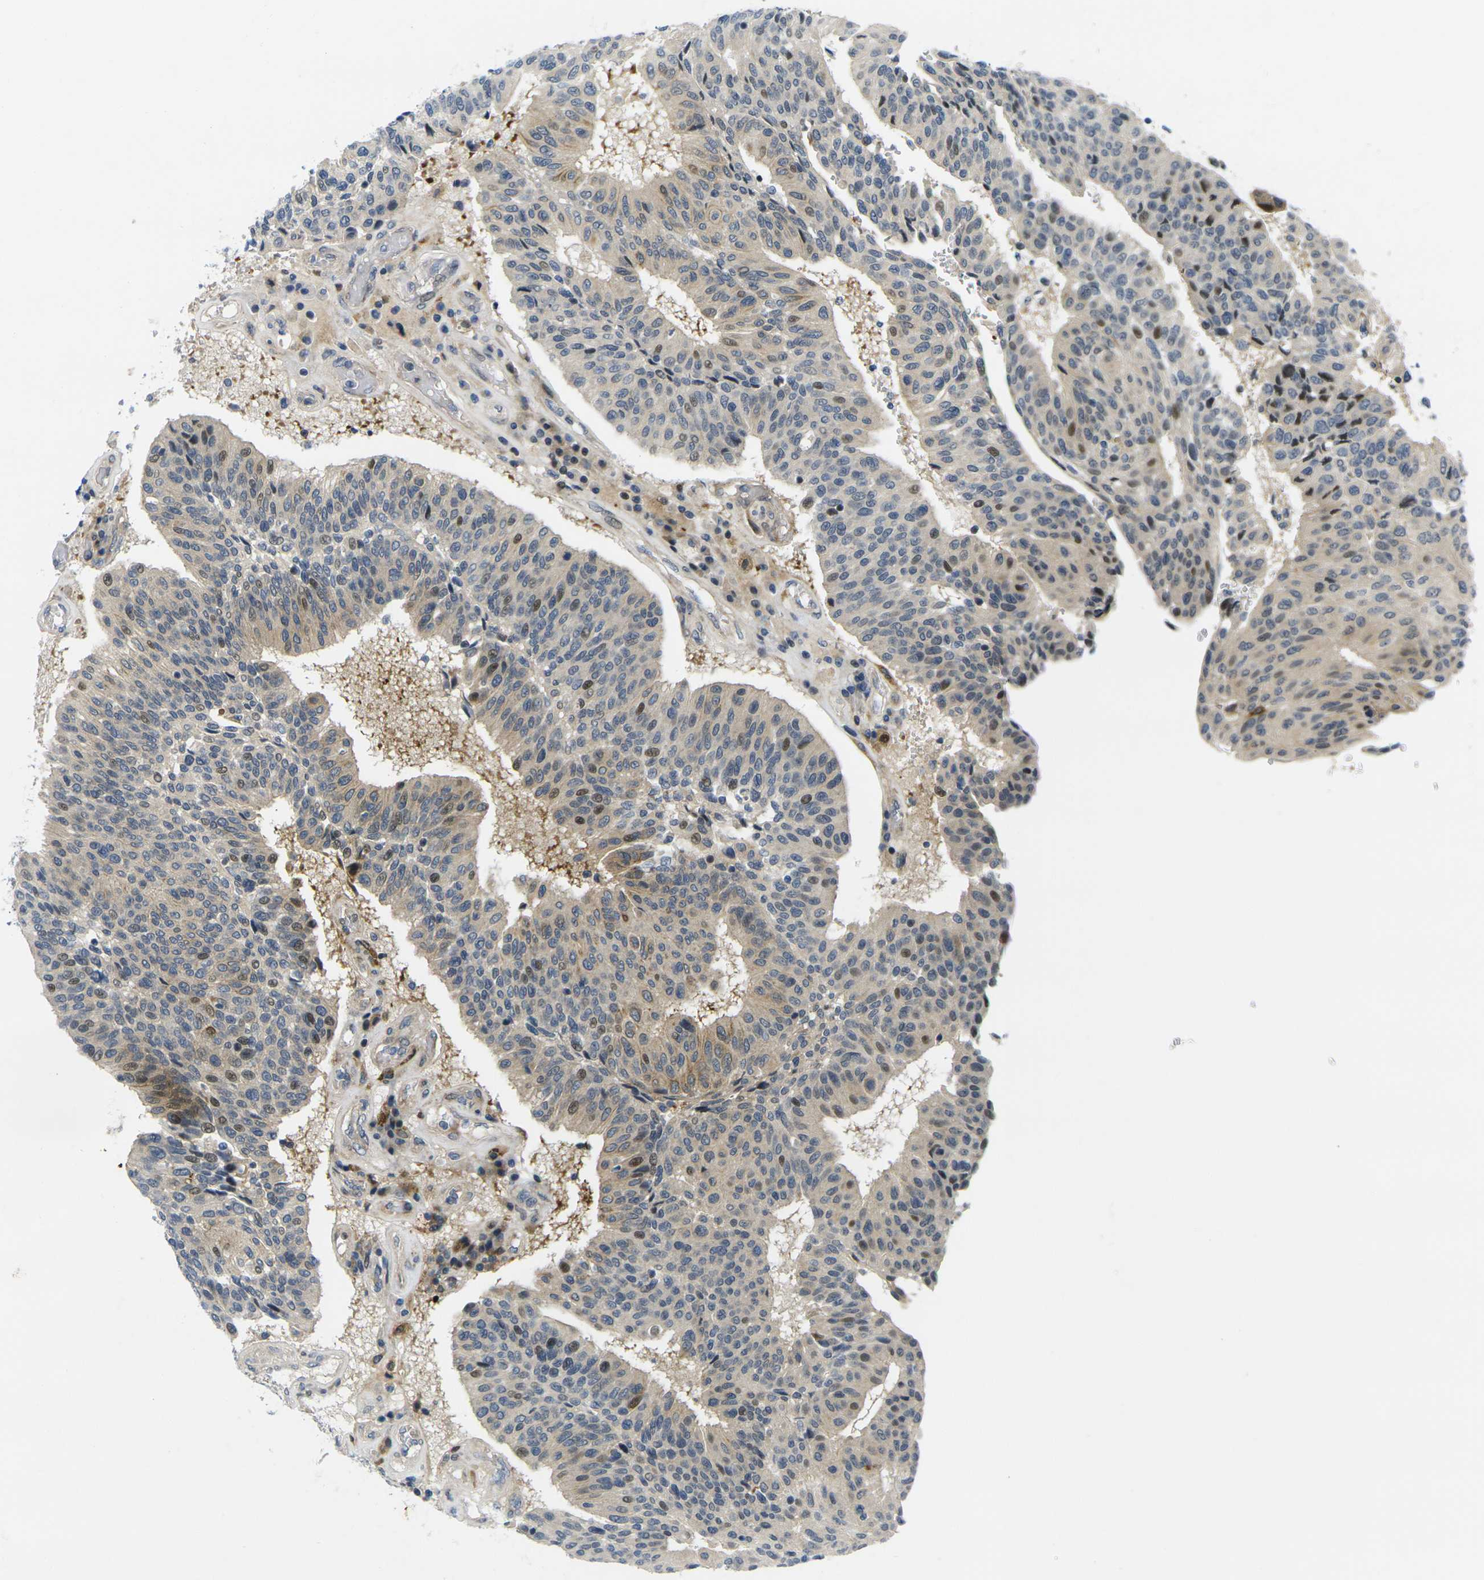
{"staining": {"intensity": "weak", "quantity": ">75%", "location": "cytoplasmic/membranous,nuclear"}, "tissue": "urothelial cancer", "cell_type": "Tumor cells", "image_type": "cancer", "snomed": [{"axis": "morphology", "description": "Urothelial carcinoma, High grade"}, {"axis": "topography", "description": "Urinary bladder"}], "caption": "Urothelial carcinoma (high-grade) stained with a brown dye exhibits weak cytoplasmic/membranous and nuclear positive expression in about >75% of tumor cells.", "gene": "ROBO2", "patient": {"sex": "male", "age": 66}}